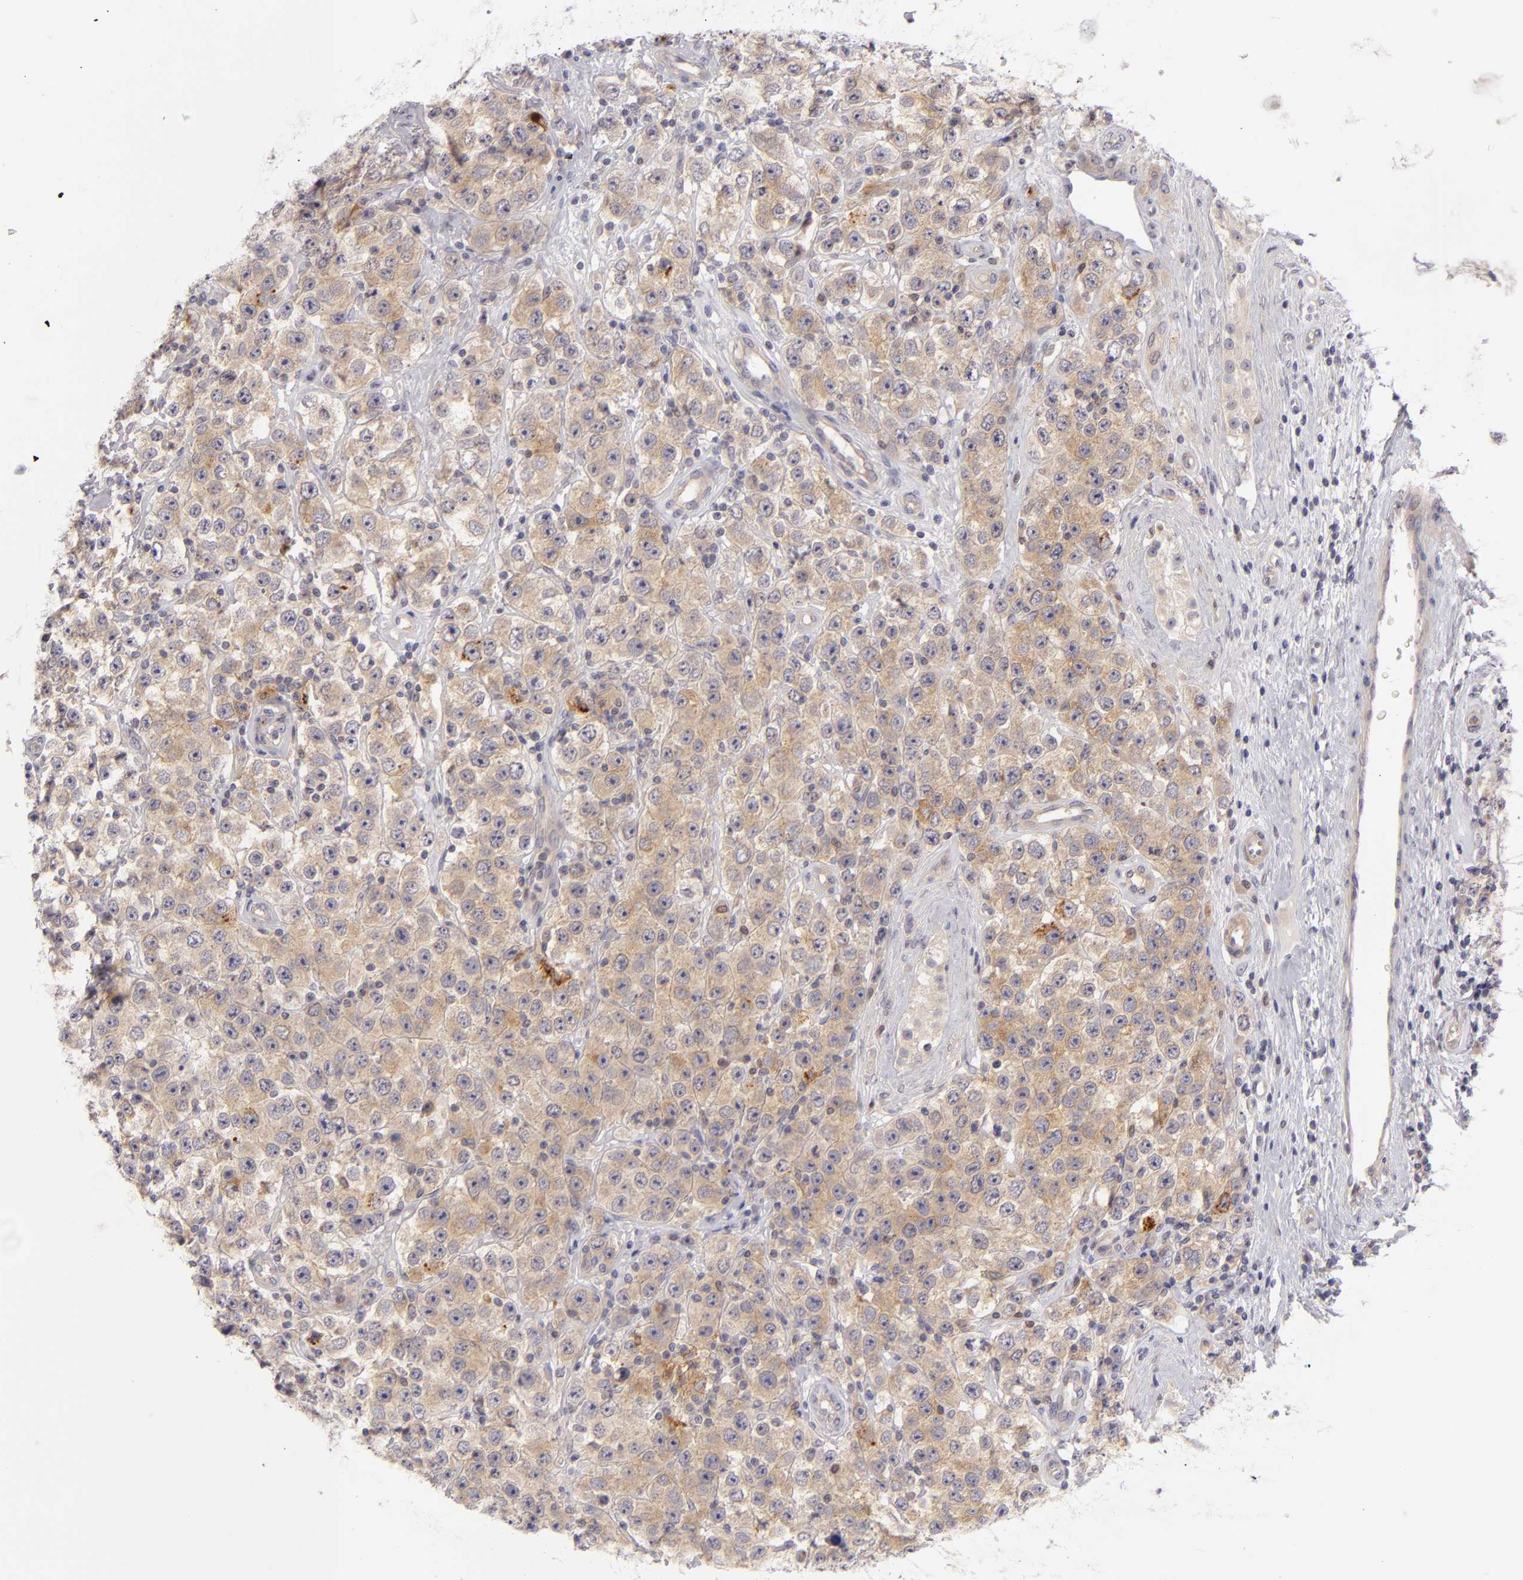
{"staining": {"intensity": "moderate", "quantity": "25%-75%", "location": "cytoplasmic/membranous"}, "tissue": "testis cancer", "cell_type": "Tumor cells", "image_type": "cancer", "snomed": [{"axis": "morphology", "description": "Seminoma, NOS"}, {"axis": "topography", "description": "Testis"}], "caption": "IHC image of testis cancer (seminoma) stained for a protein (brown), which displays medium levels of moderate cytoplasmic/membranous positivity in about 25%-75% of tumor cells.", "gene": "CD83", "patient": {"sex": "male", "age": 52}}